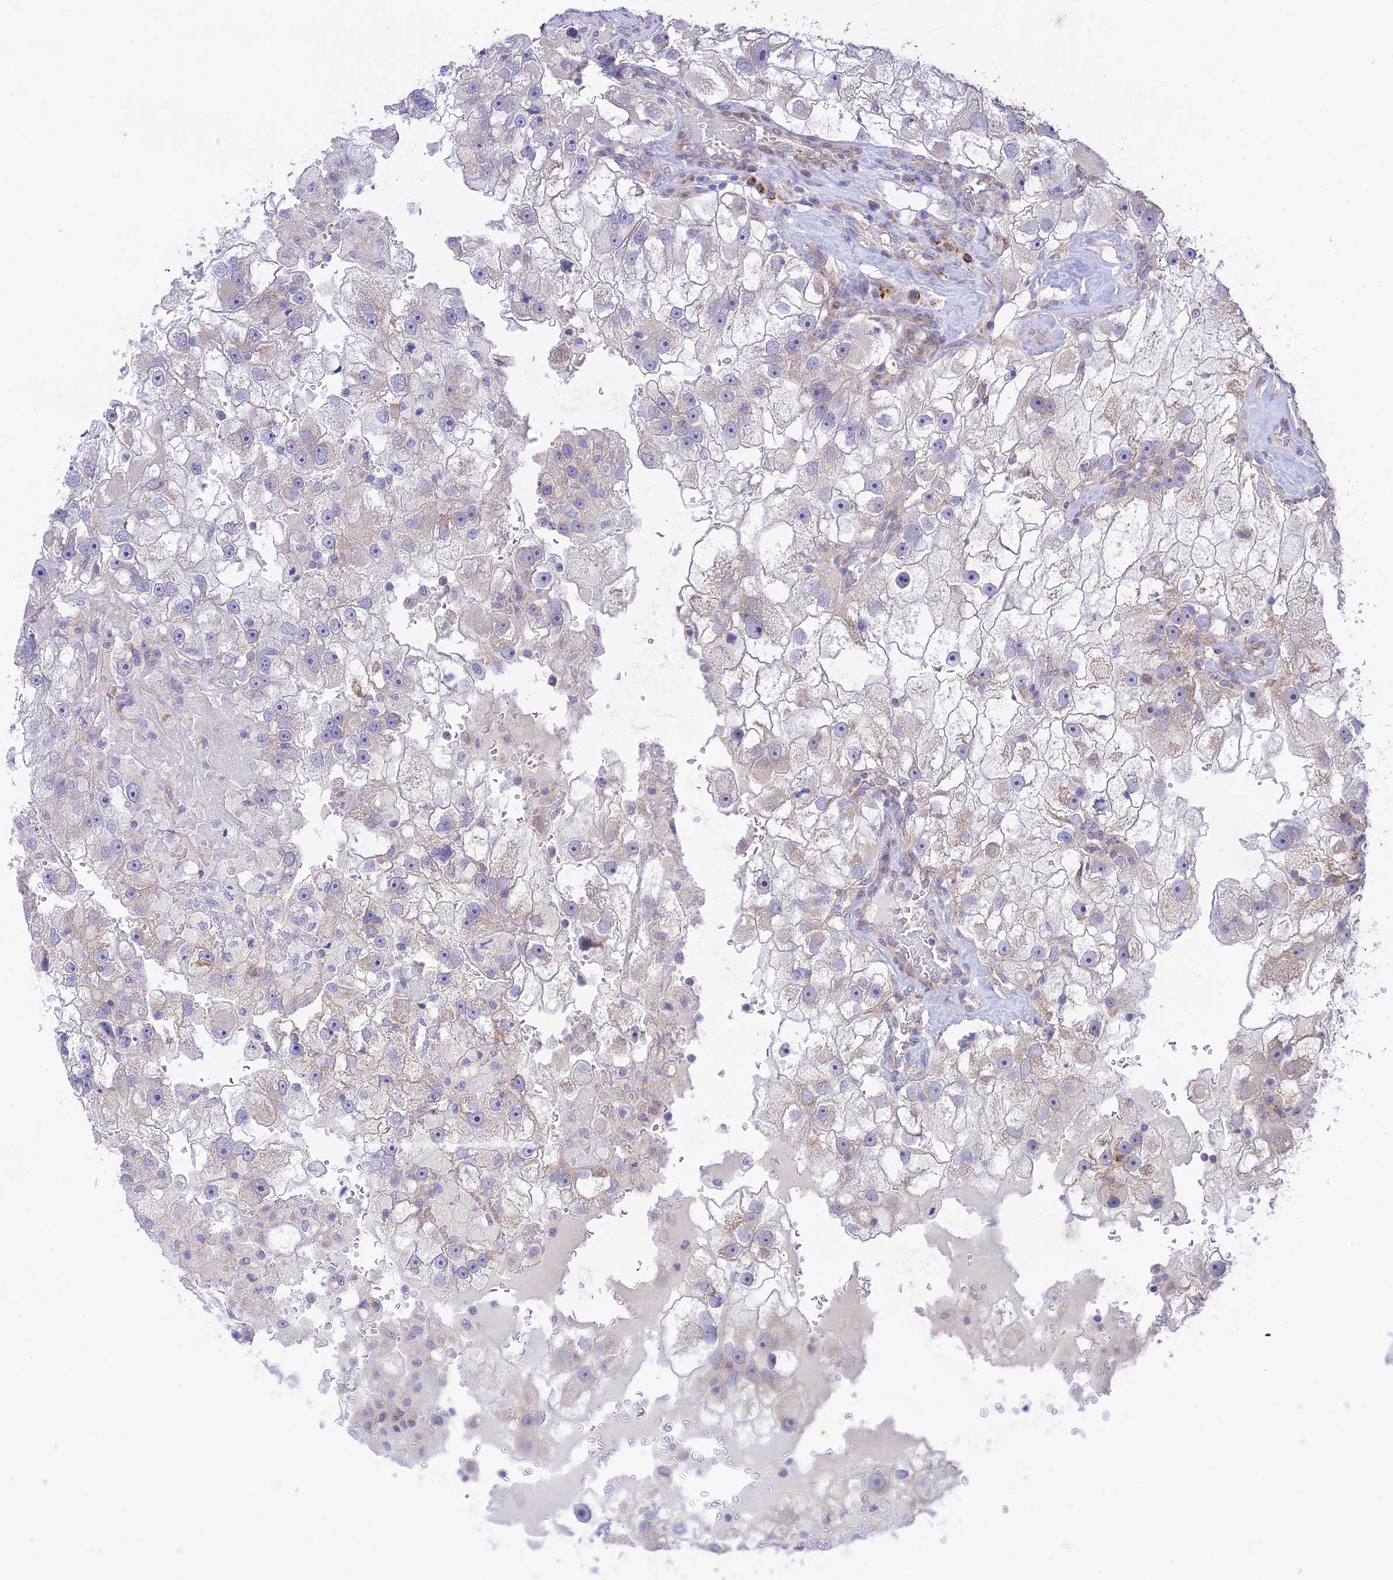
{"staining": {"intensity": "weak", "quantity": "<25%", "location": "cytoplasmic/membranous"}, "tissue": "renal cancer", "cell_type": "Tumor cells", "image_type": "cancer", "snomed": [{"axis": "morphology", "description": "Adenocarcinoma, NOS"}, {"axis": "topography", "description": "Kidney"}], "caption": "An immunohistochemistry (IHC) micrograph of renal adenocarcinoma is shown. There is no staining in tumor cells of renal adenocarcinoma. (DAB IHC, high magnification).", "gene": "FAM186B", "patient": {"sex": "male", "age": 63}}